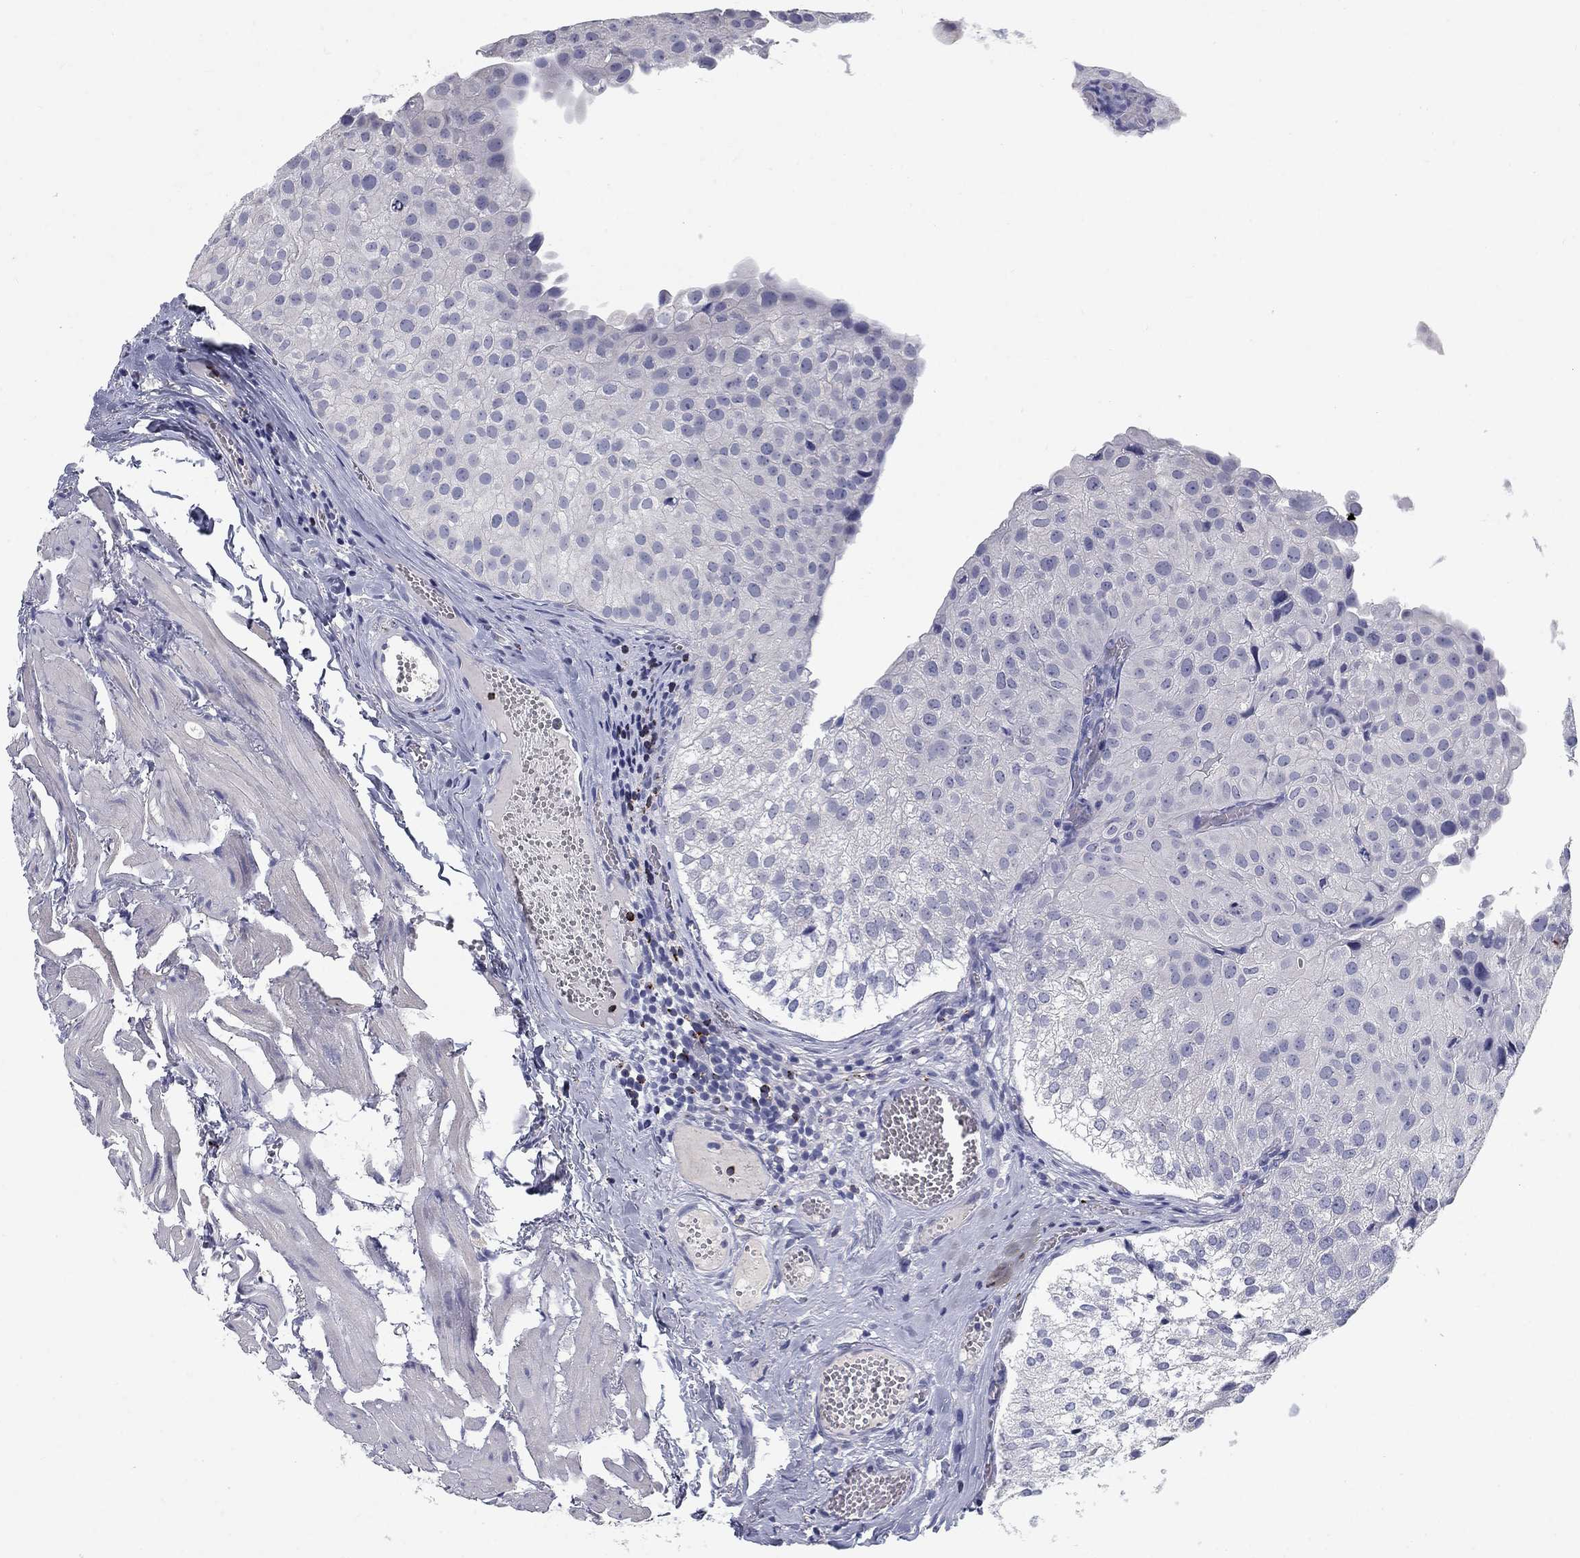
{"staining": {"intensity": "negative", "quantity": "none", "location": "none"}, "tissue": "urothelial cancer", "cell_type": "Tumor cells", "image_type": "cancer", "snomed": [{"axis": "morphology", "description": "Urothelial carcinoma, Low grade"}, {"axis": "topography", "description": "Urinary bladder"}], "caption": "Tumor cells are negative for brown protein staining in urothelial cancer.", "gene": "GZMA", "patient": {"sex": "female", "age": 78}}